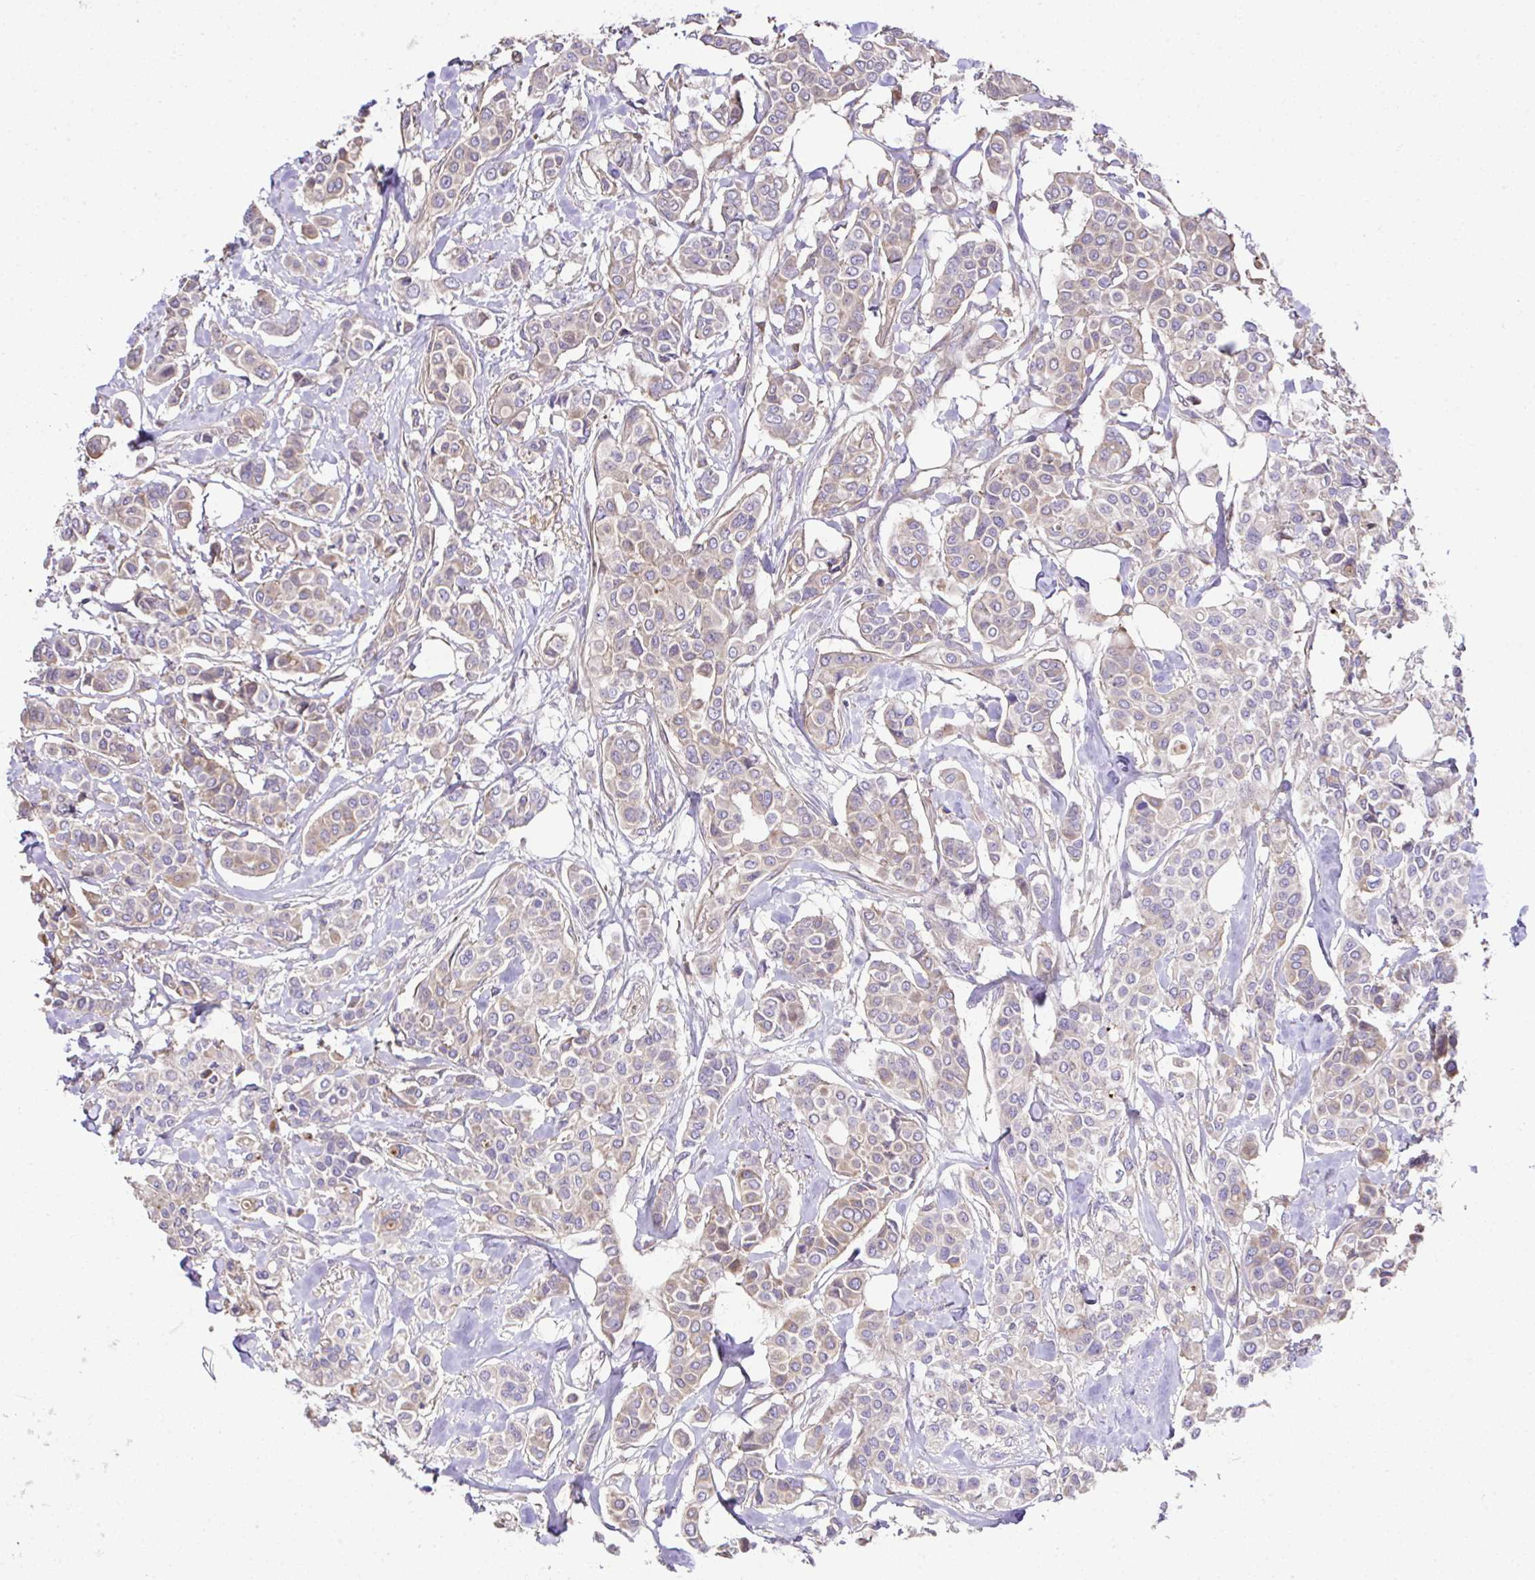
{"staining": {"intensity": "weak", "quantity": "25%-75%", "location": "cytoplasmic/membranous"}, "tissue": "breast cancer", "cell_type": "Tumor cells", "image_type": "cancer", "snomed": [{"axis": "morphology", "description": "Lobular carcinoma"}, {"axis": "topography", "description": "Breast"}], "caption": "Lobular carcinoma (breast) tissue reveals weak cytoplasmic/membranous expression in approximately 25%-75% of tumor cells, visualized by immunohistochemistry.", "gene": "CCDC85C", "patient": {"sex": "female", "age": 51}}